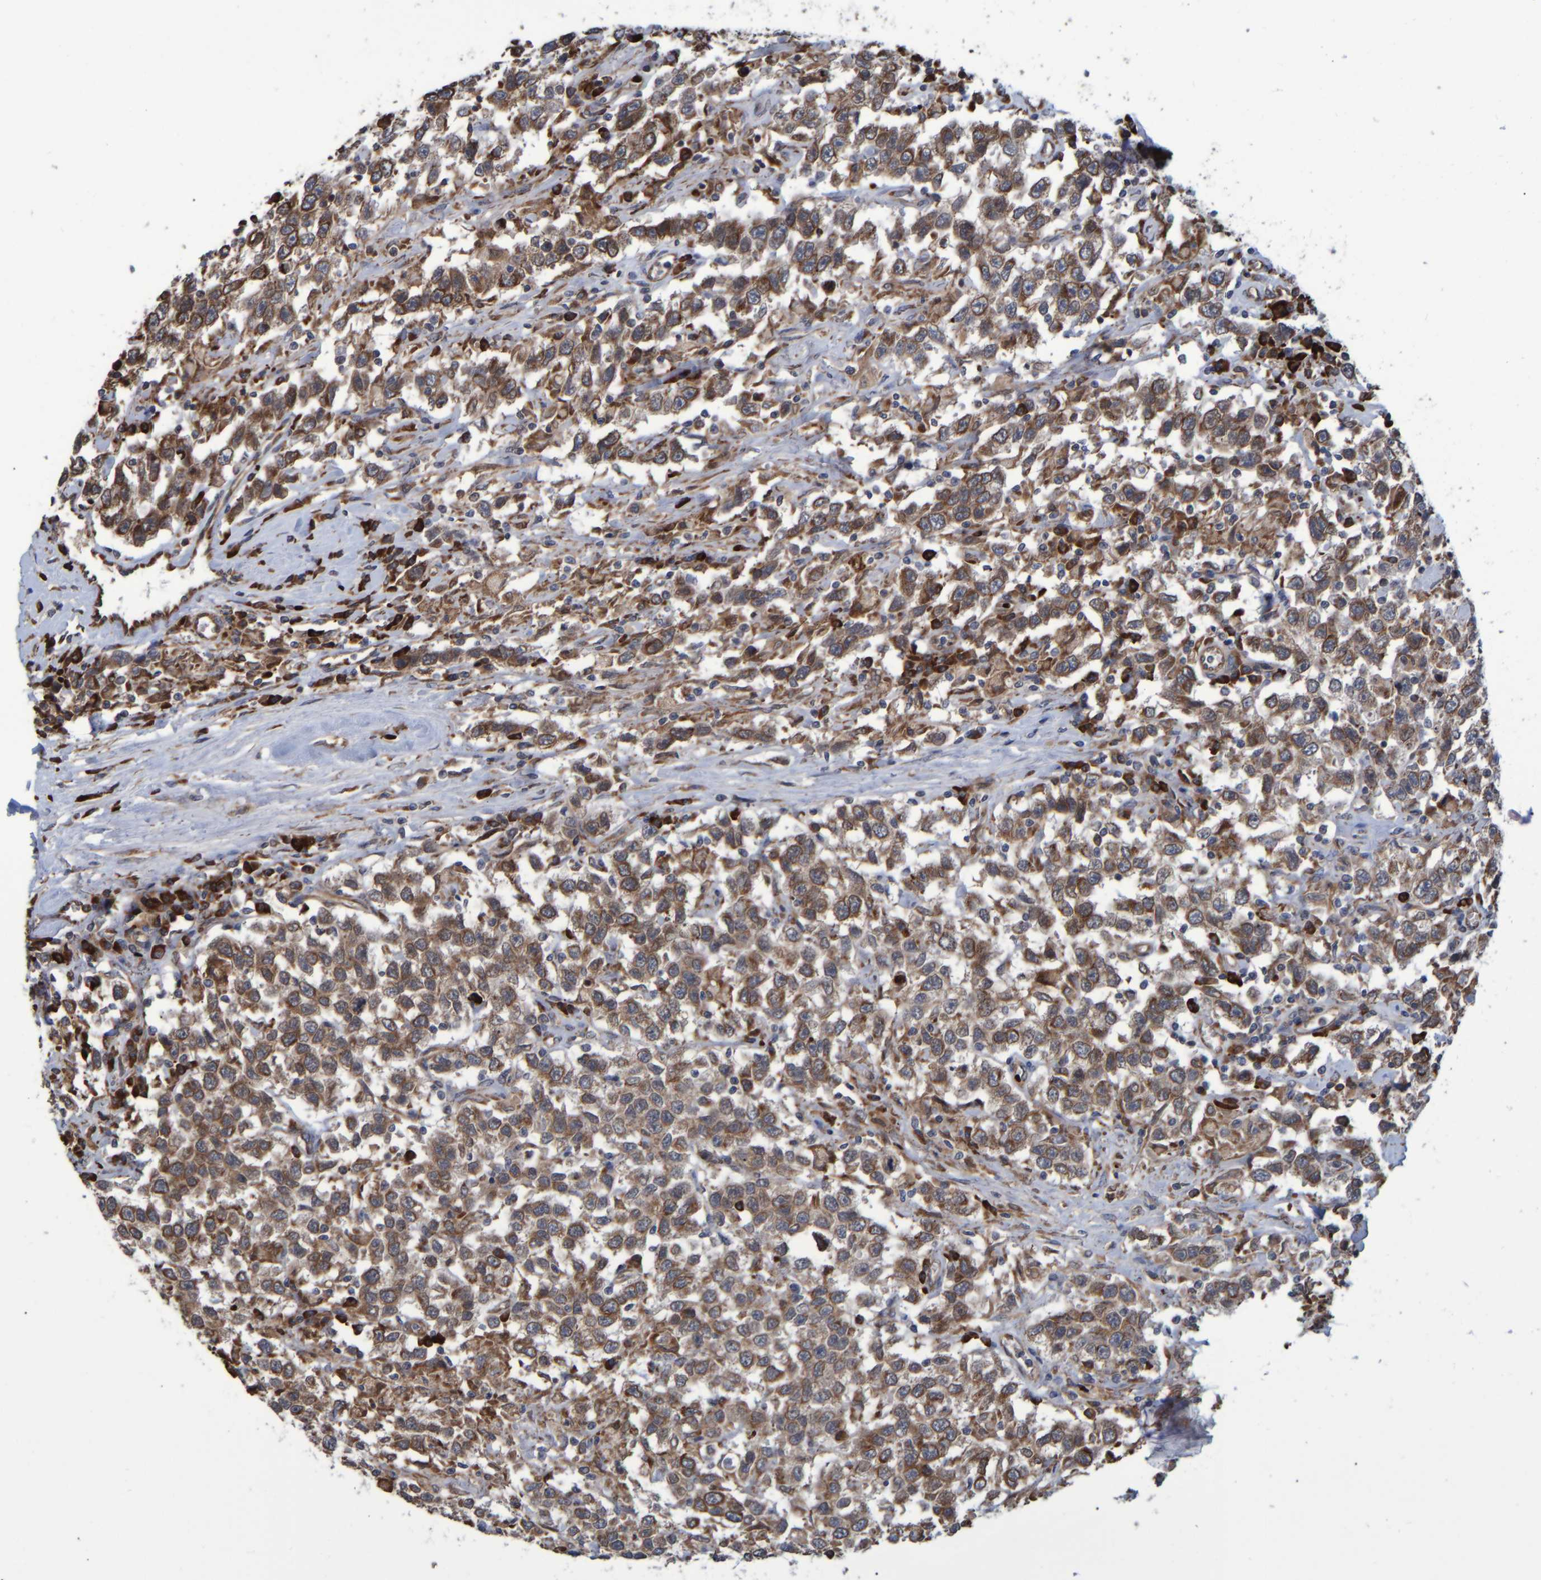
{"staining": {"intensity": "moderate", "quantity": ">75%", "location": "cytoplasmic/membranous"}, "tissue": "testis cancer", "cell_type": "Tumor cells", "image_type": "cancer", "snomed": [{"axis": "morphology", "description": "Seminoma, NOS"}, {"axis": "topography", "description": "Testis"}], "caption": "Immunohistochemistry (DAB) staining of testis cancer (seminoma) displays moderate cytoplasmic/membranous protein staining in about >75% of tumor cells.", "gene": "SPAG5", "patient": {"sex": "male", "age": 41}}